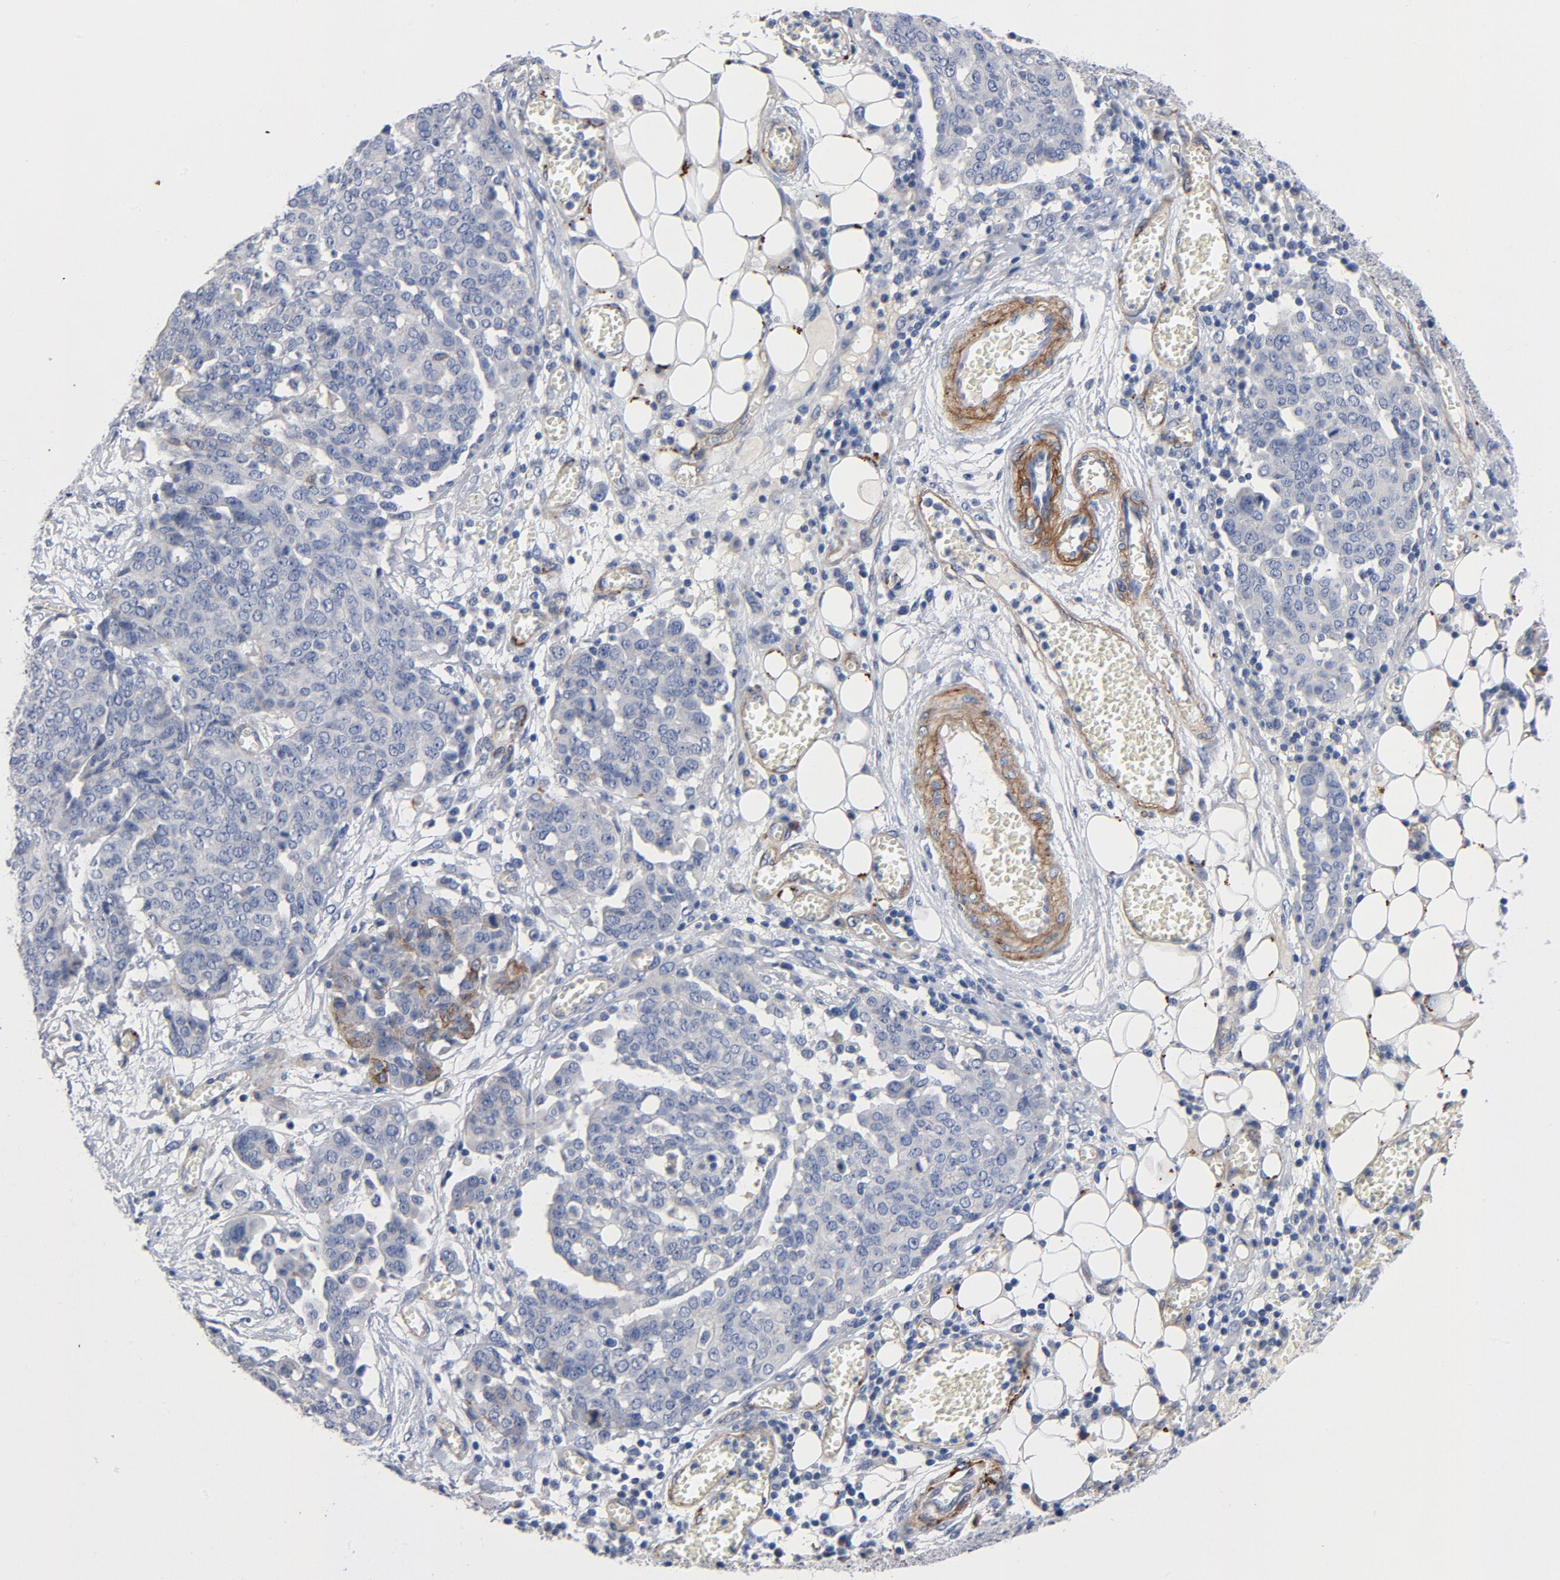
{"staining": {"intensity": "strong", "quantity": "<25%", "location": "cytoplasmic/membranous"}, "tissue": "ovarian cancer", "cell_type": "Tumor cells", "image_type": "cancer", "snomed": [{"axis": "morphology", "description": "Cystadenocarcinoma, serous, NOS"}, {"axis": "topography", "description": "Soft tissue"}, {"axis": "topography", "description": "Ovary"}], "caption": "IHC staining of serous cystadenocarcinoma (ovarian), which demonstrates medium levels of strong cytoplasmic/membranous staining in approximately <25% of tumor cells indicating strong cytoplasmic/membranous protein positivity. The staining was performed using DAB (brown) for protein detection and nuclei were counterstained in hematoxylin (blue).", "gene": "LAMC1", "patient": {"sex": "female", "age": 57}}